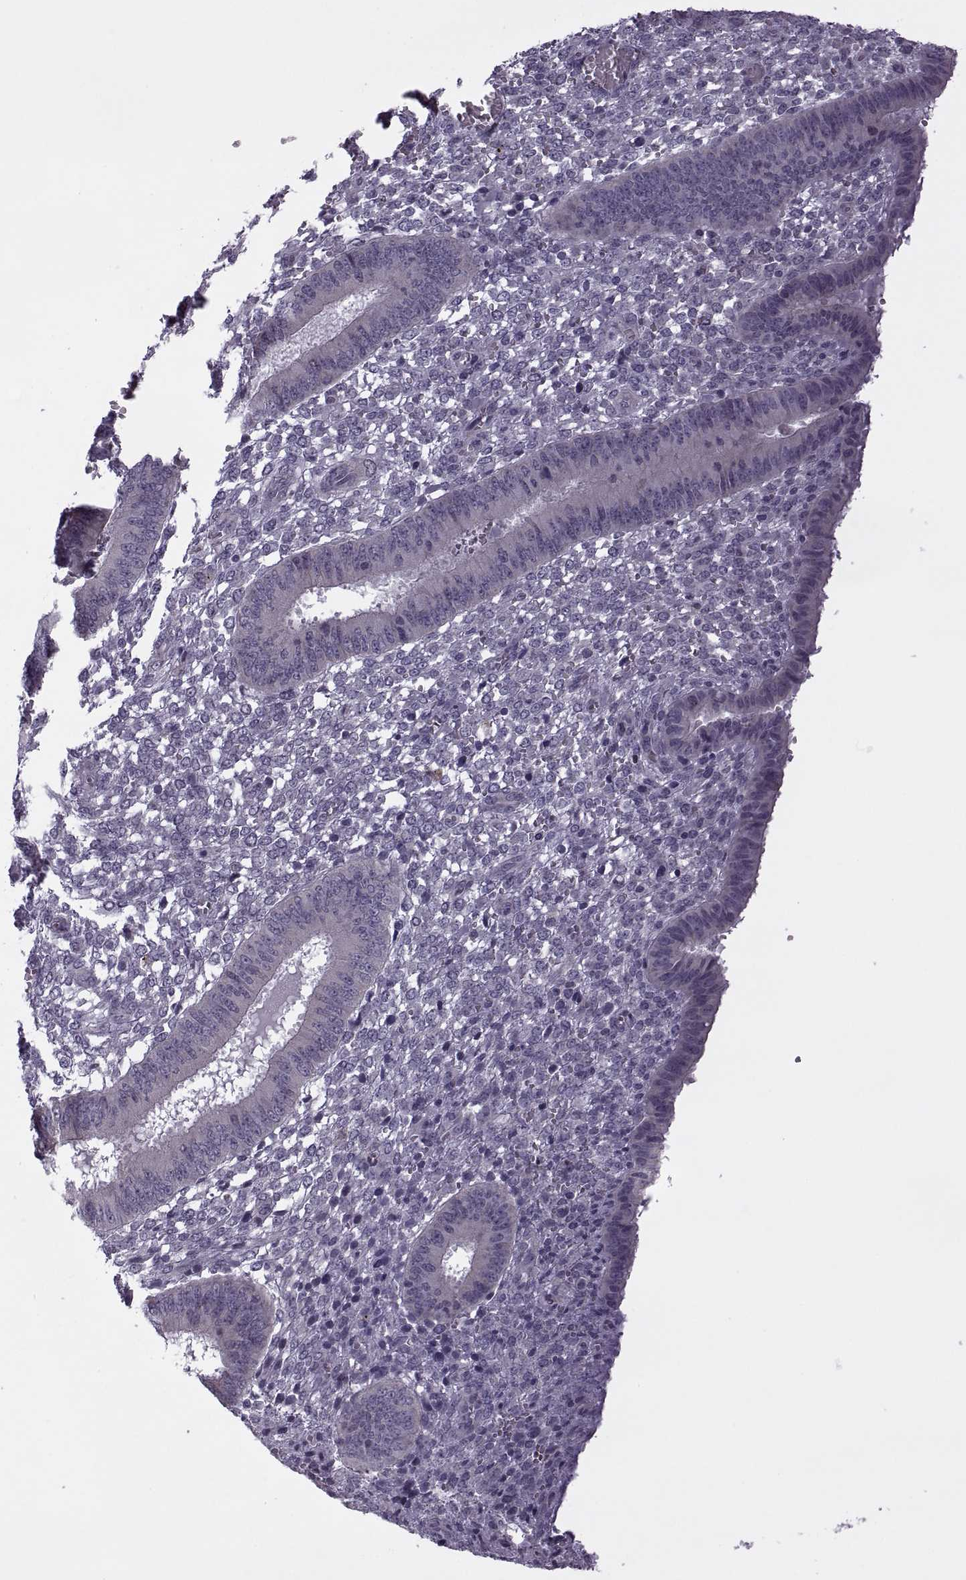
{"staining": {"intensity": "negative", "quantity": "none", "location": "none"}, "tissue": "endometrium", "cell_type": "Cells in endometrial stroma", "image_type": "normal", "snomed": [{"axis": "morphology", "description": "Normal tissue, NOS"}, {"axis": "topography", "description": "Endometrium"}], "caption": "Immunohistochemical staining of benign human endometrium displays no significant staining in cells in endometrial stroma. (Brightfield microscopy of DAB (3,3'-diaminobenzidine) immunohistochemistry at high magnification).", "gene": "RIPK4", "patient": {"sex": "female", "age": 42}}